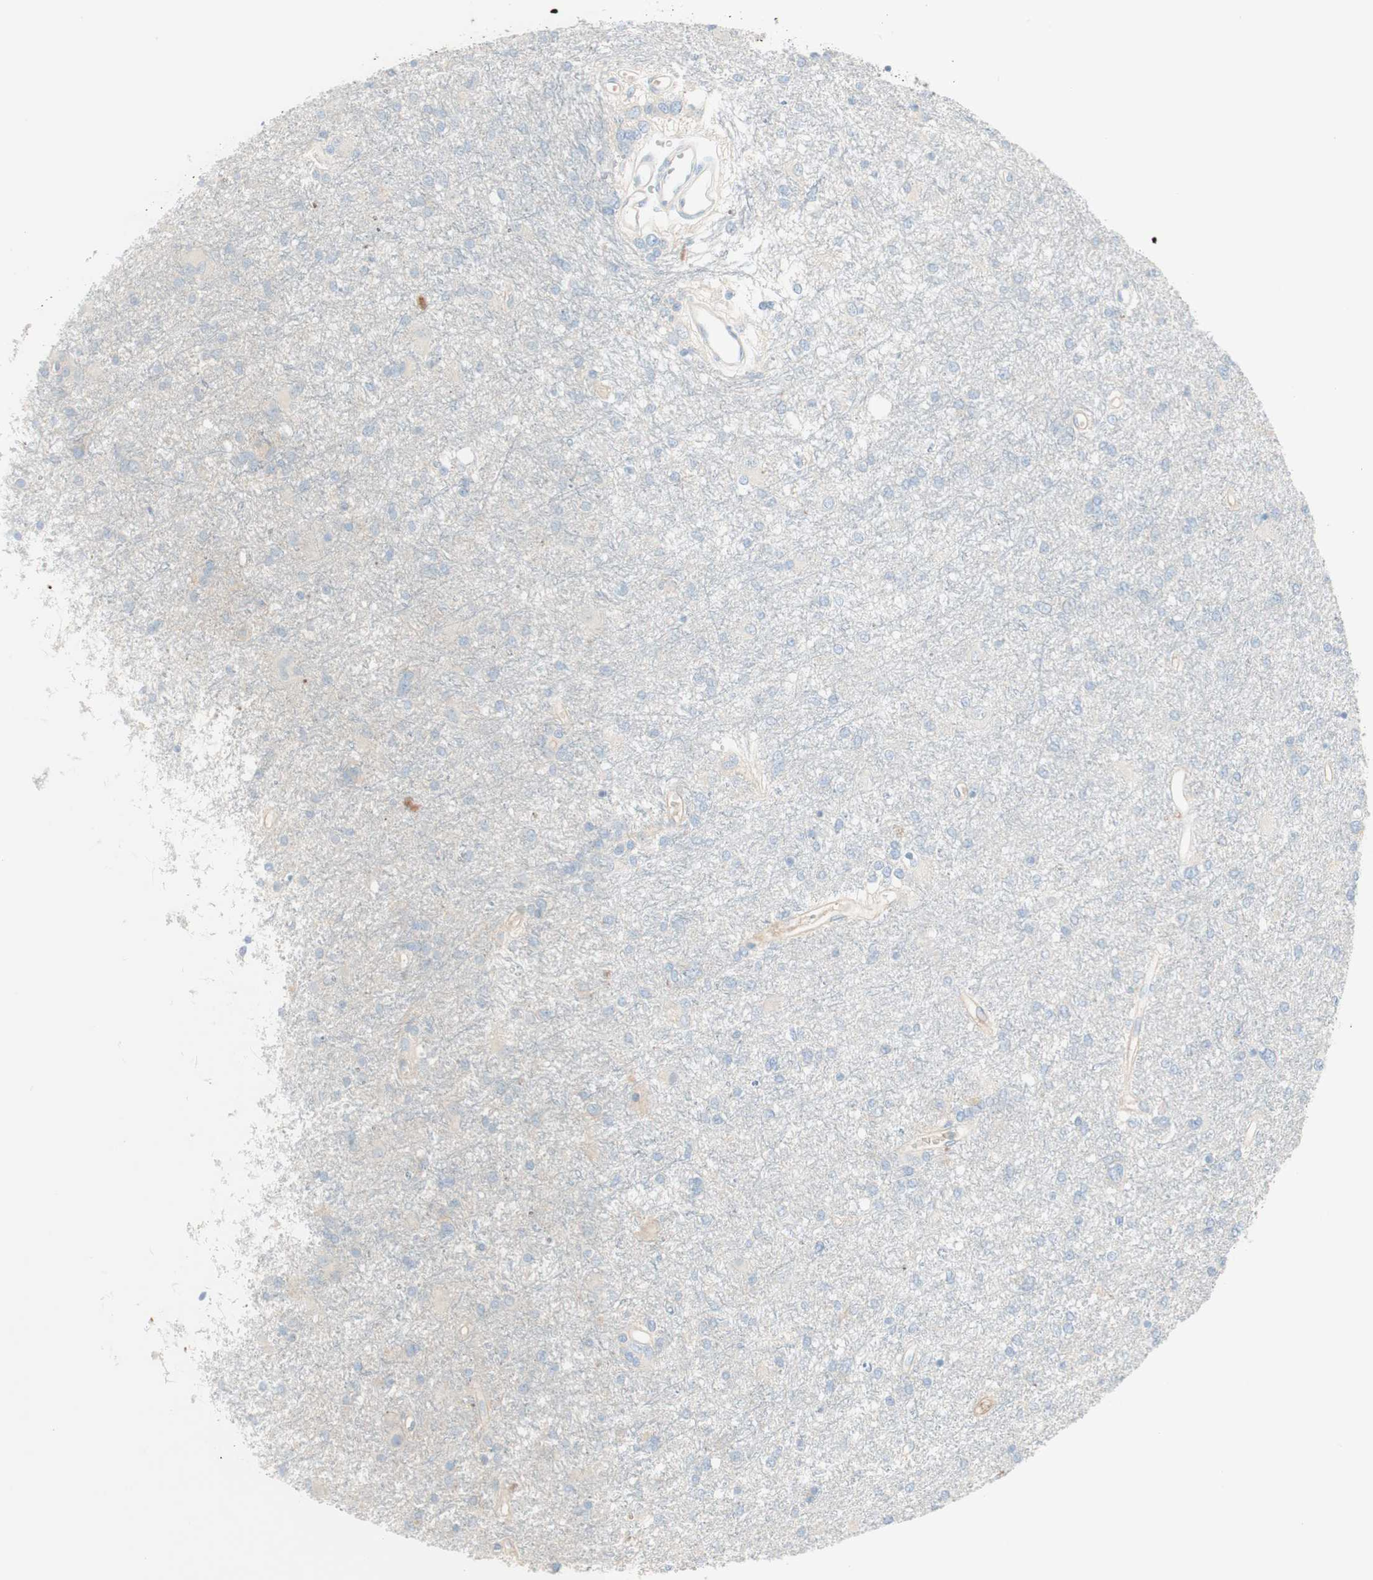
{"staining": {"intensity": "negative", "quantity": "none", "location": "none"}, "tissue": "glioma", "cell_type": "Tumor cells", "image_type": "cancer", "snomed": [{"axis": "morphology", "description": "Glioma, malignant, High grade"}, {"axis": "topography", "description": "Brain"}], "caption": "Human high-grade glioma (malignant) stained for a protein using IHC reveals no expression in tumor cells.", "gene": "KNG1", "patient": {"sex": "female", "age": 59}}